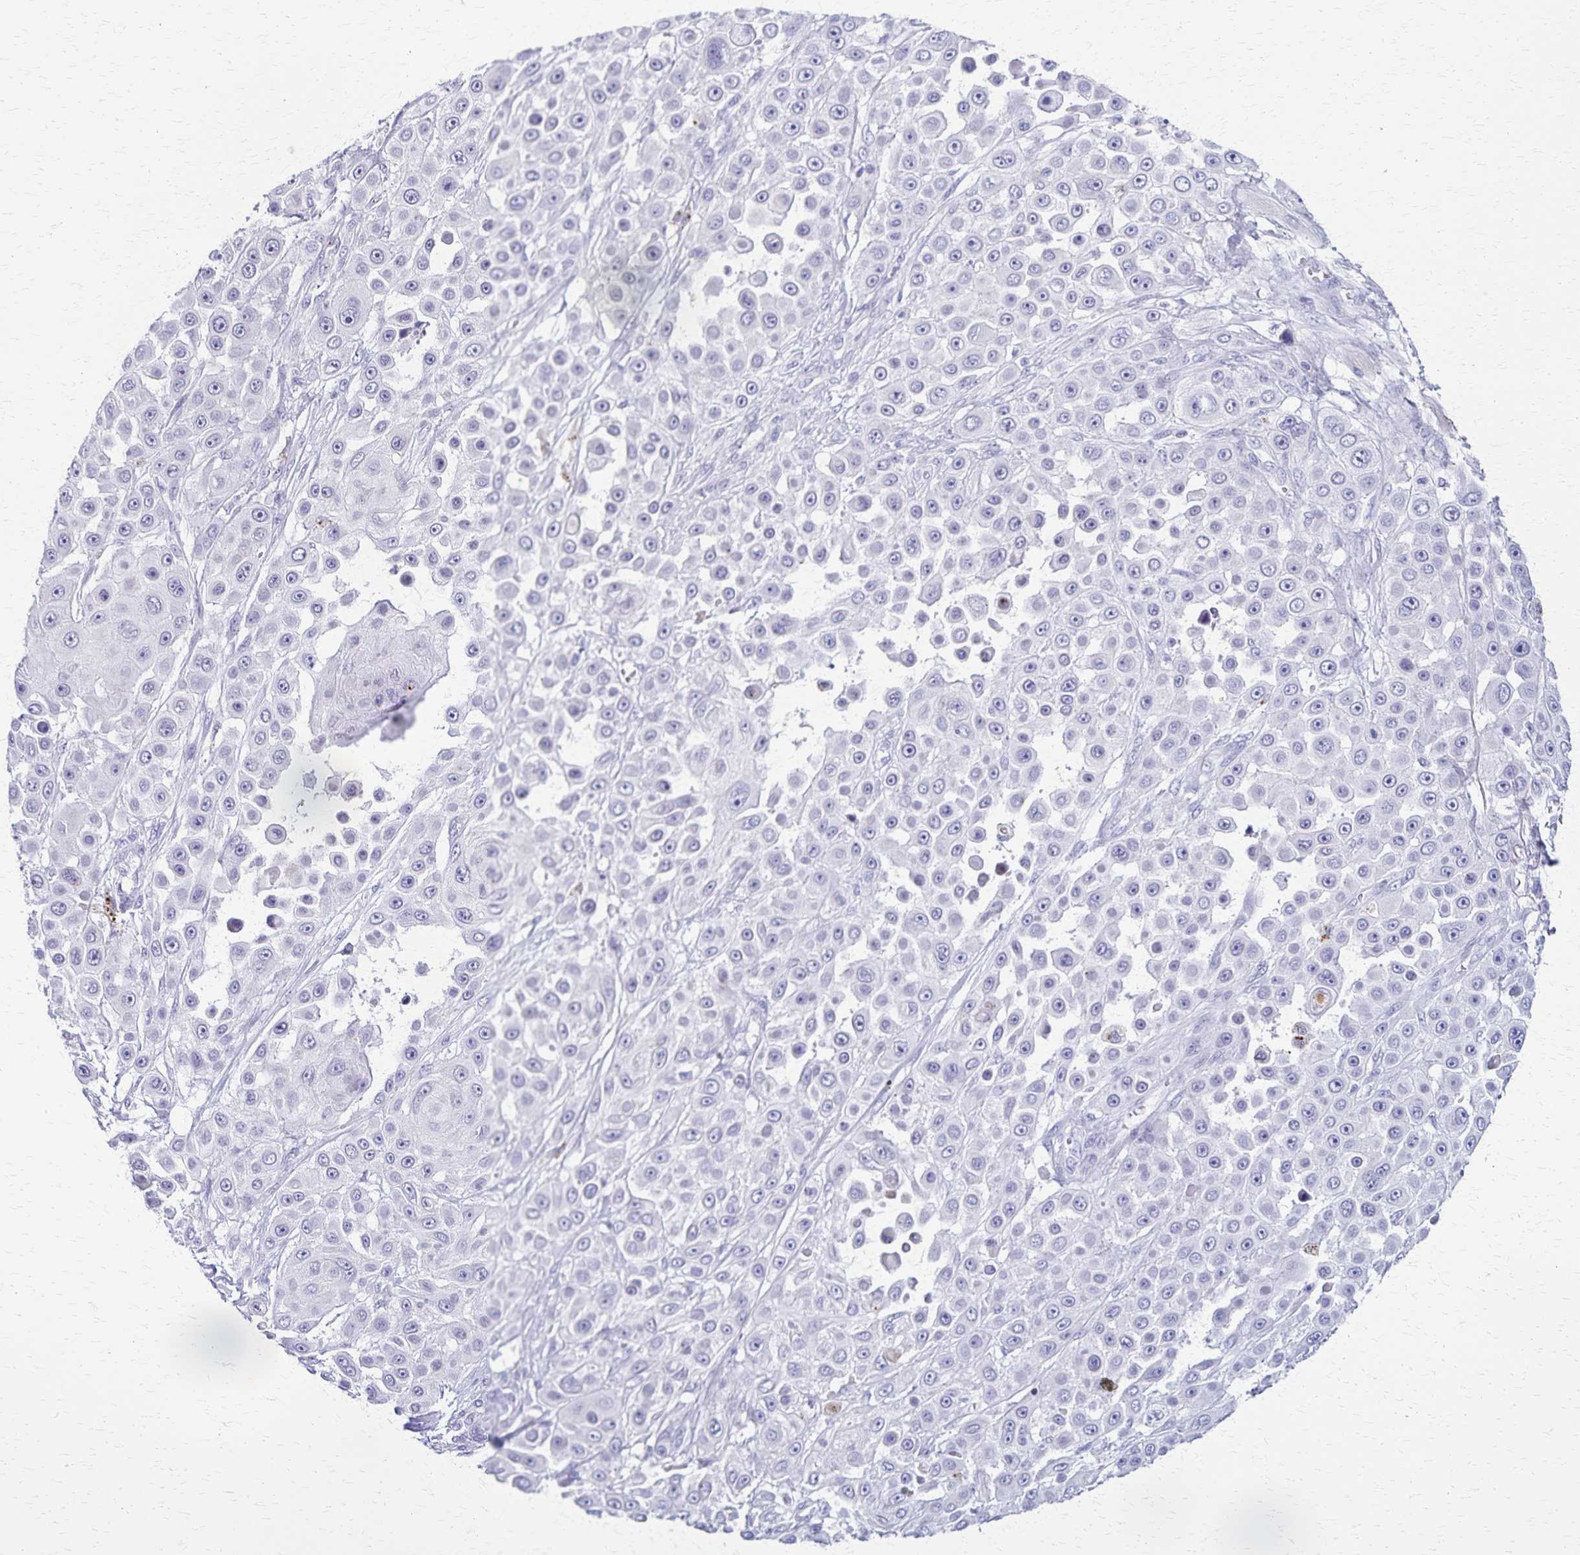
{"staining": {"intensity": "negative", "quantity": "none", "location": "none"}, "tissue": "skin cancer", "cell_type": "Tumor cells", "image_type": "cancer", "snomed": [{"axis": "morphology", "description": "Squamous cell carcinoma, NOS"}, {"axis": "topography", "description": "Skin"}], "caption": "Immunohistochemical staining of human squamous cell carcinoma (skin) demonstrates no significant positivity in tumor cells.", "gene": "TMEM60", "patient": {"sex": "male", "age": 67}}